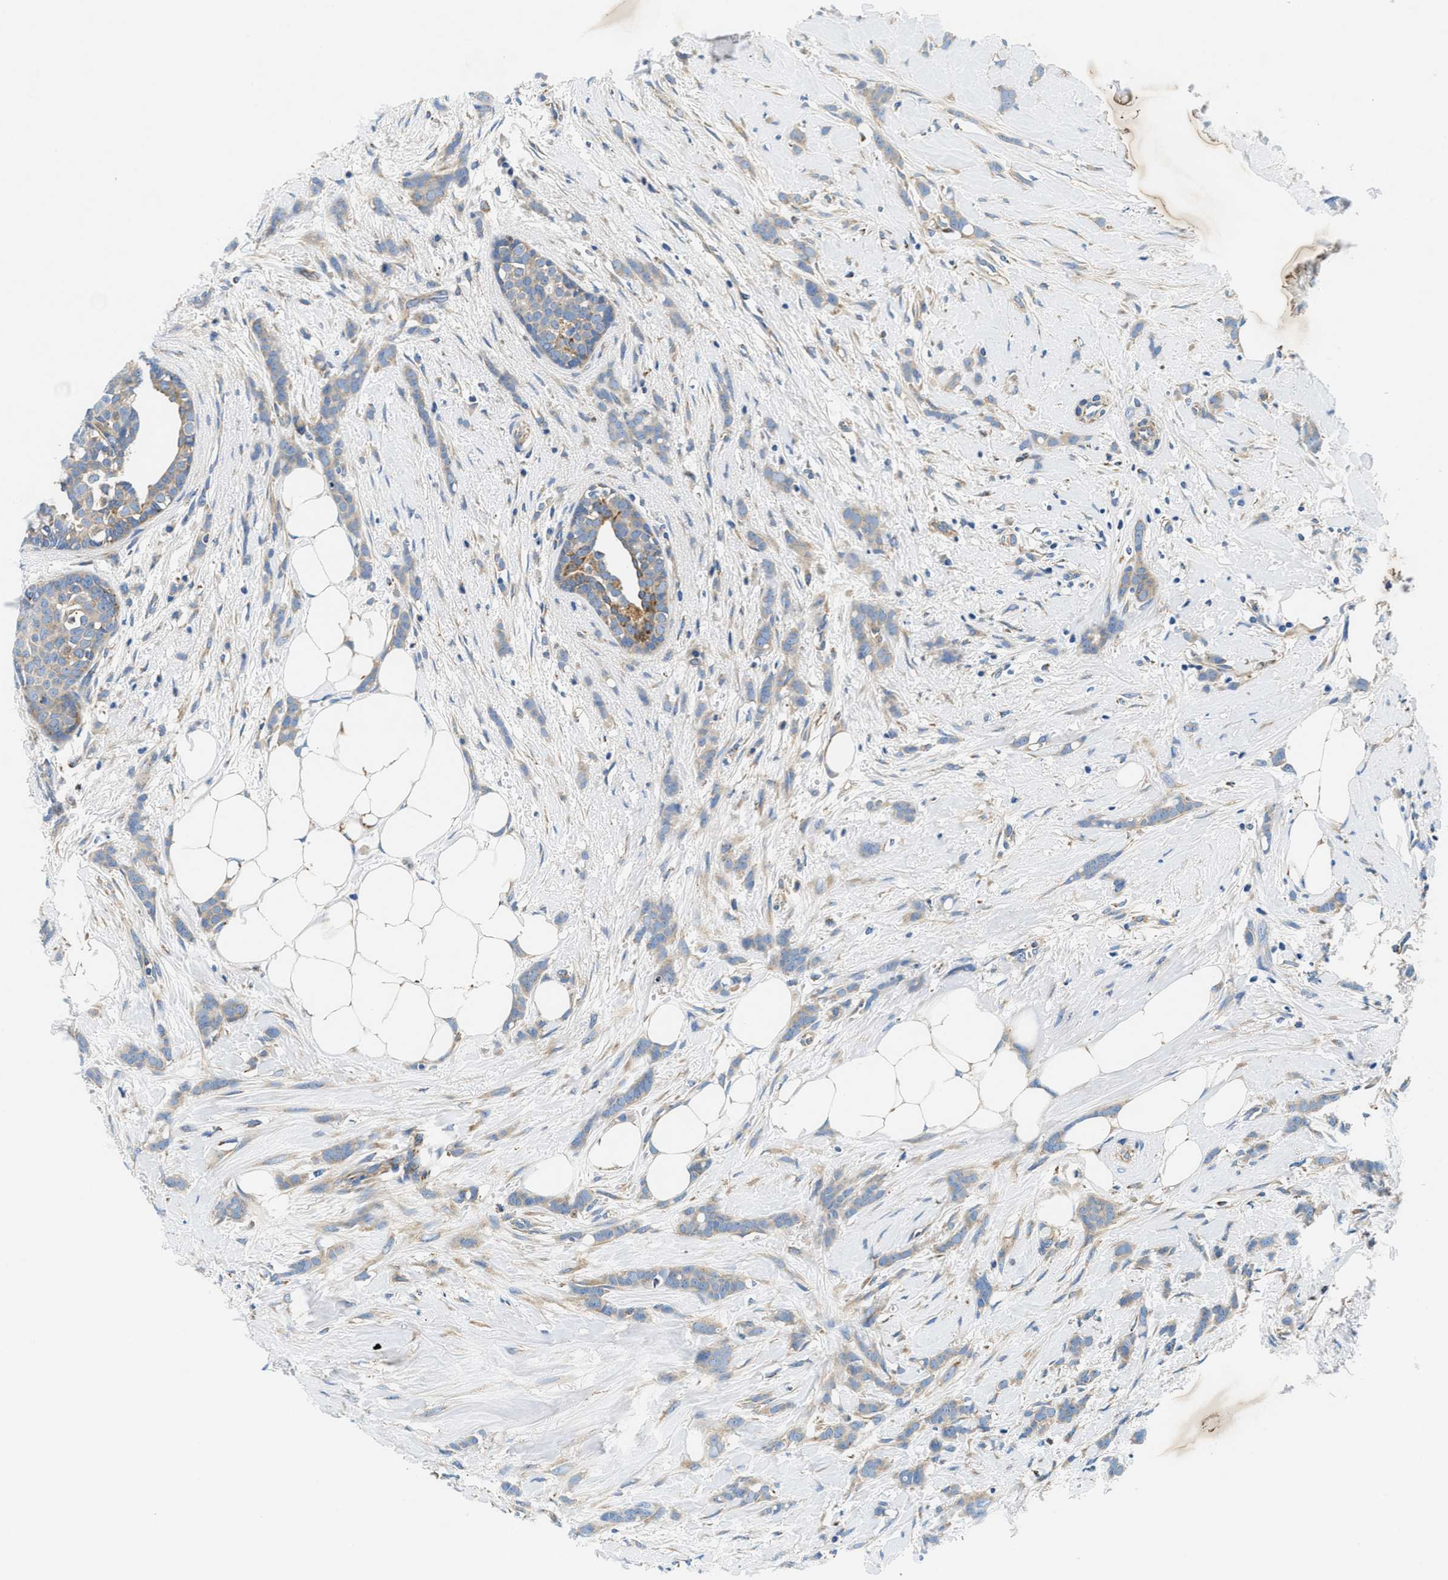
{"staining": {"intensity": "weak", "quantity": "25%-75%", "location": "cytoplasmic/membranous"}, "tissue": "breast cancer", "cell_type": "Tumor cells", "image_type": "cancer", "snomed": [{"axis": "morphology", "description": "Lobular carcinoma, in situ"}, {"axis": "morphology", "description": "Lobular carcinoma"}, {"axis": "topography", "description": "Breast"}], "caption": "Breast cancer (lobular carcinoma) stained with a protein marker reveals weak staining in tumor cells.", "gene": "SAMD4B", "patient": {"sex": "female", "age": 41}}